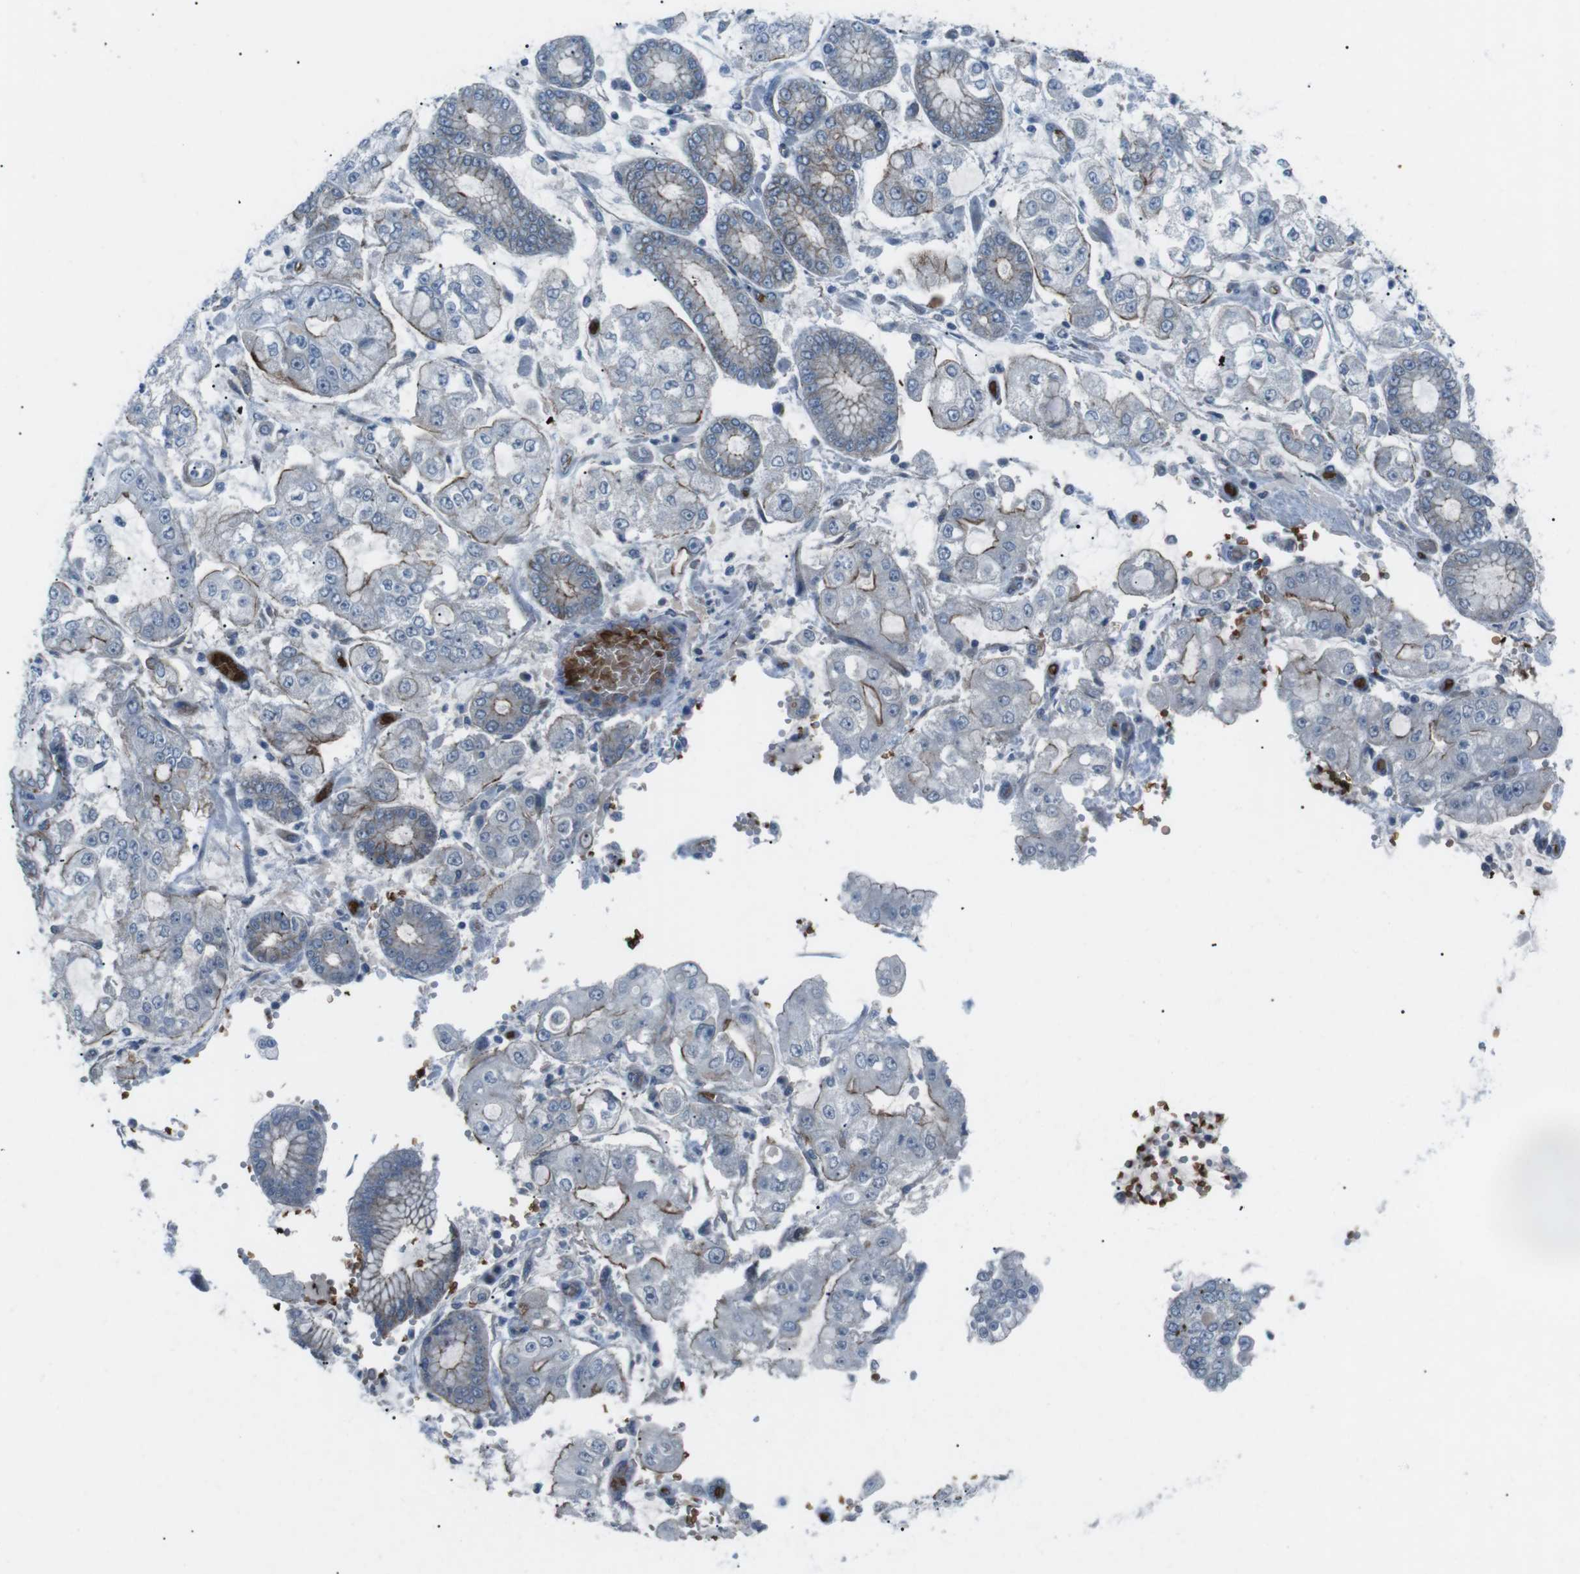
{"staining": {"intensity": "negative", "quantity": "none", "location": "none"}, "tissue": "stomach cancer", "cell_type": "Tumor cells", "image_type": "cancer", "snomed": [{"axis": "morphology", "description": "Adenocarcinoma, NOS"}, {"axis": "topography", "description": "Stomach"}], "caption": "IHC micrograph of stomach adenocarcinoma stained for a protein (brown), which reveals no staining in tumor cells.", "gene": "SPTA1", "patient": {"sex": "male", "age": 76}}